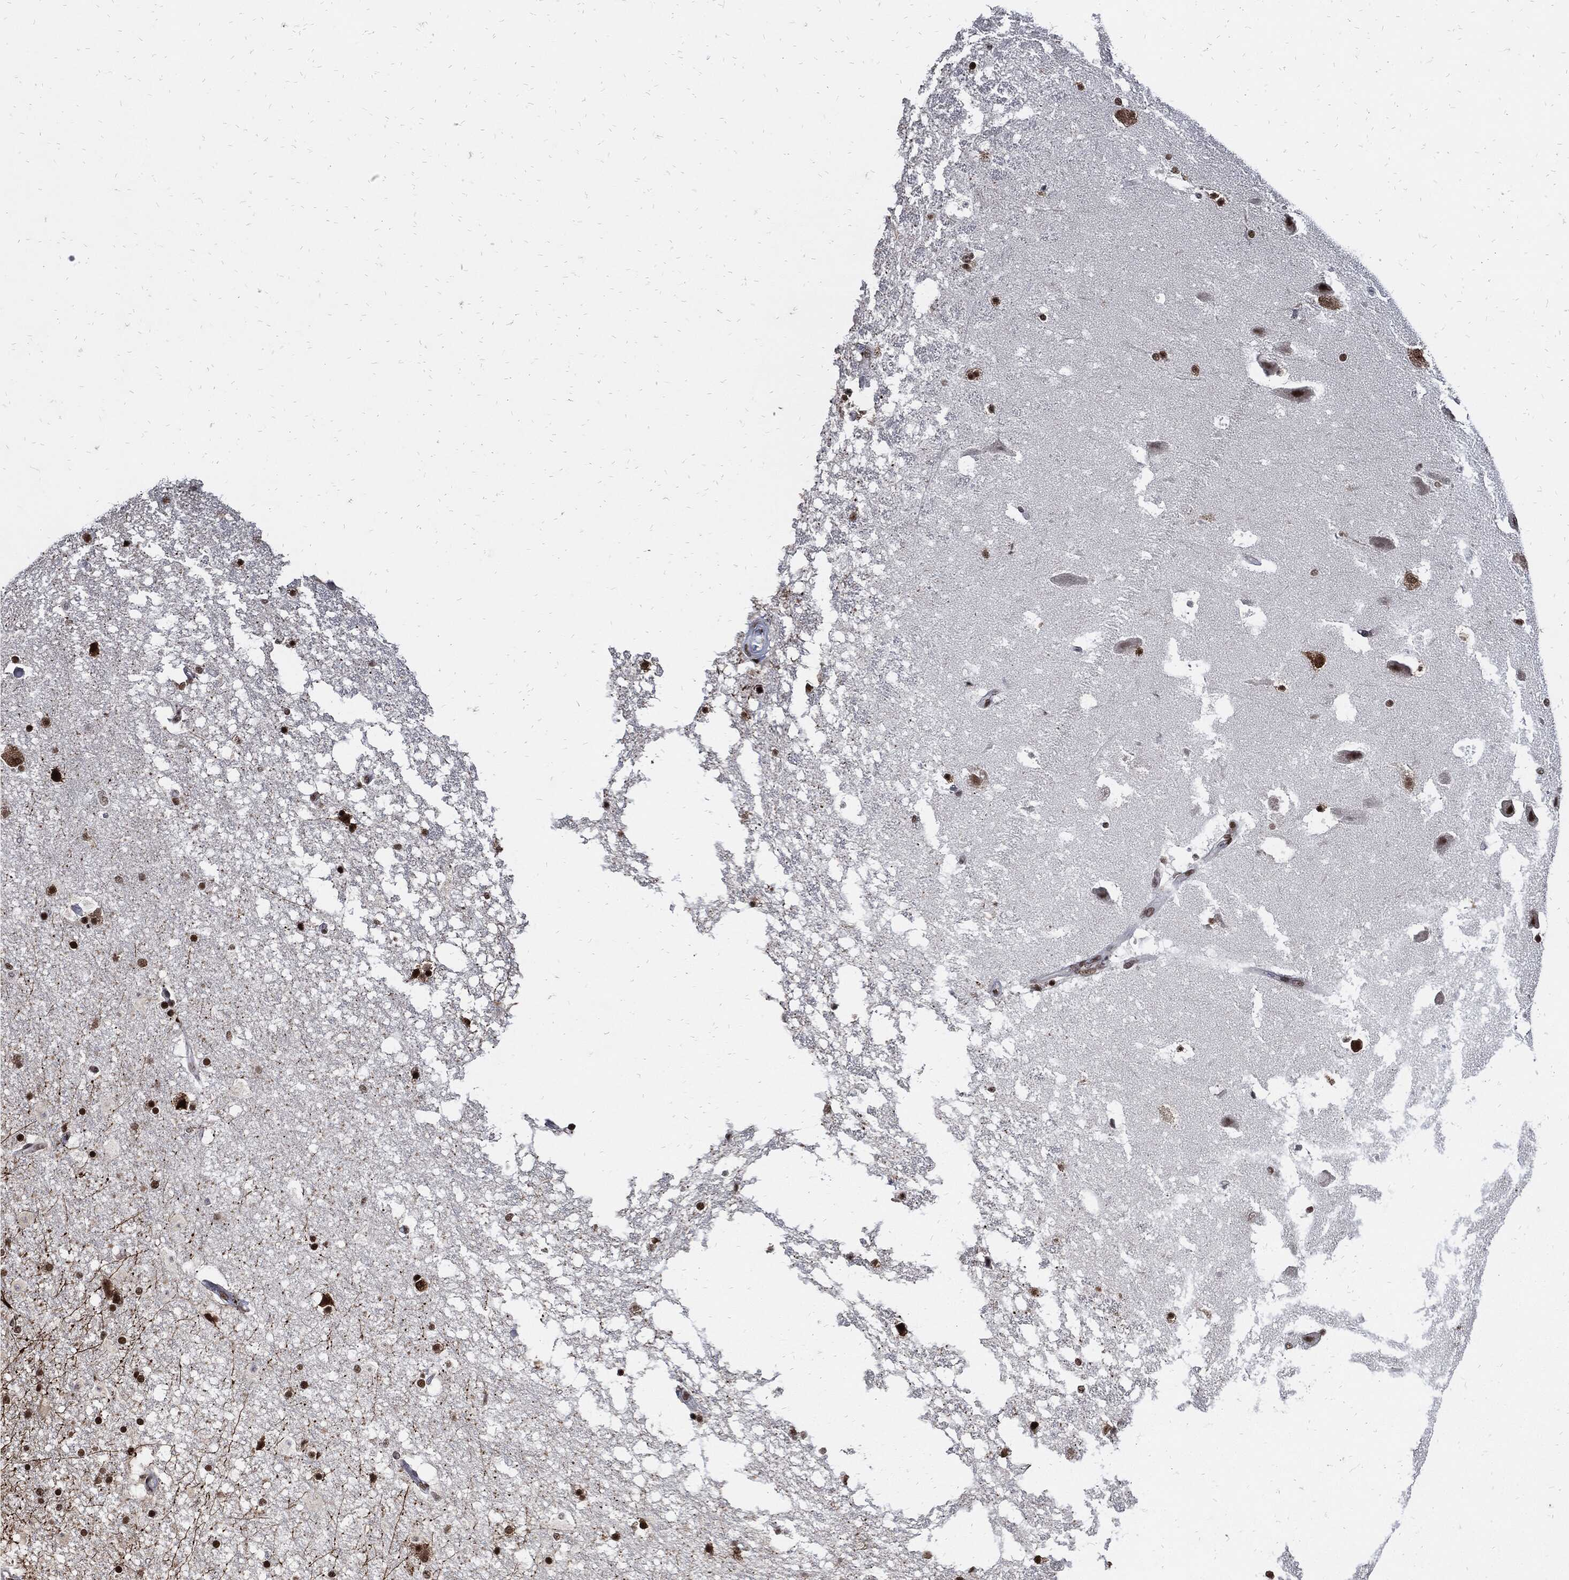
{"staining": {"intensity": "strong", "quantity": ">75%", "location": "nuclear"}, "tissue": "hippocampus", "cell_type": "Glial cells", "image_type": "normal", "snomed": [{"axis": "morphology", "description": "Normal tissue, NOS"}, {"axis": "topography", "description": "Hippocampus"}], "caption": "Normal hippocampus shows strong nuclear expression in about >75% of glial cells The staining was performed using DAB, with brown indicating positive protein expression. Nuclei are stained blue with hematoxylin..", "gene": "TERF2", "patient": {"sex": "male", "age": 51}}